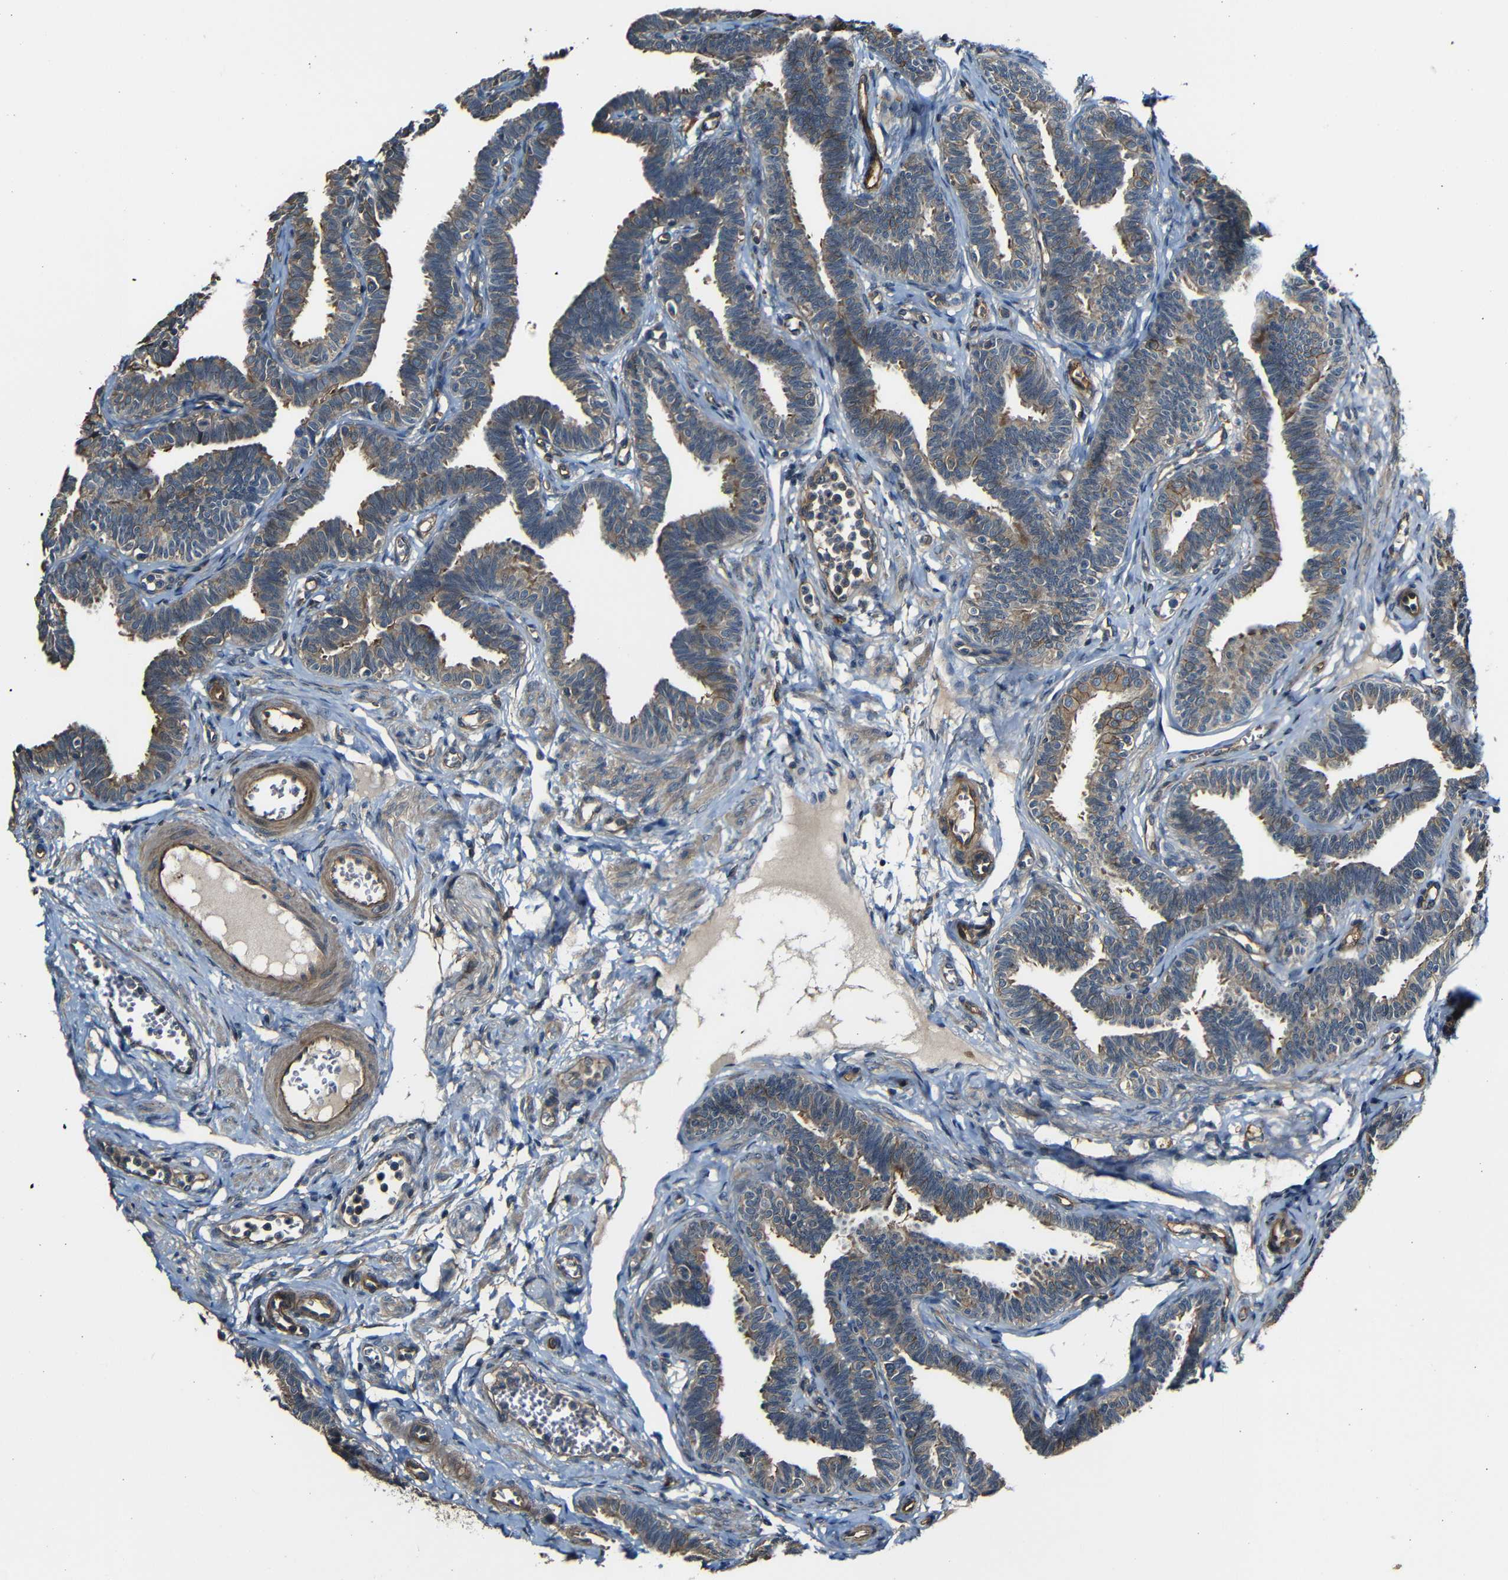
{"staining": {"intensity": "moderate", "quantity": ">75%", "location": "cytoplasmic/membranous"}, "tissue": "fallopian tube", "cell_type": "Glandular cells", "image_type": "normal", "snomed": [{"axis": "morphology", "description": "Normal tissue, NOS"}, {"axis": "topography", "description": "Fallopian tube"}, {"axis": "topography", "description": "Ovary"}], "caption": "There is medium levels of moderate cytoplasmic/membranous expression in glandular cells of normal fallopian tube, as demonstrated by immunohistochemical staining (brown color).", "gene": "RELL1", "patient": {"sex": "female", "age": 23}}